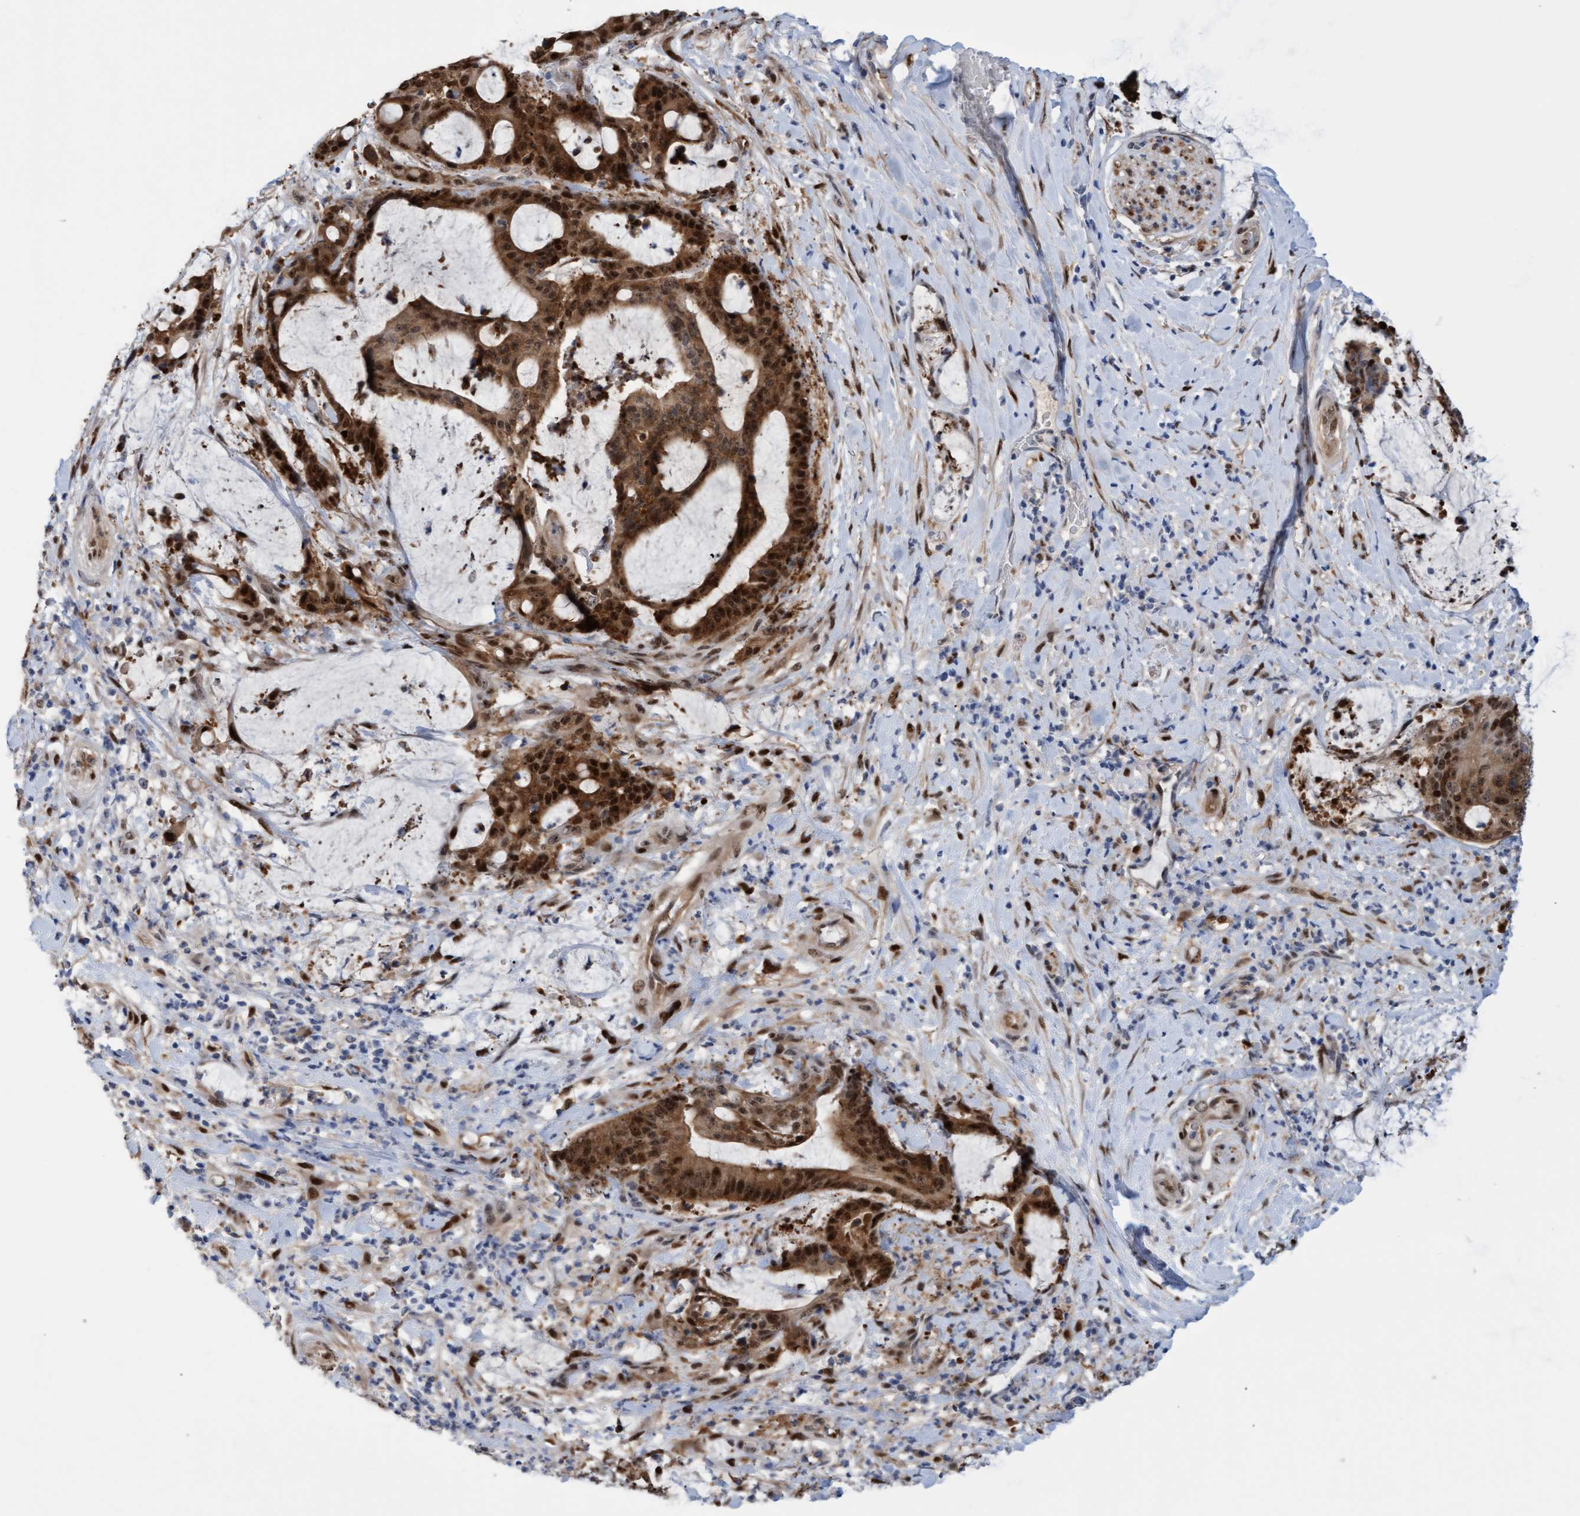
{"staining": {"intensity": "strong", "quantity": ">75%", "location": "cytoplasmic/membranous,nuclear"}, "tissue": "liver cancer", "cell_type": "Tumor cells", "image_type": "cancer", "snomed": [{"axis": "morphology", "description": "Normal tissue, NOS"}, {"axis": "morphology", "description": "Cholangiocarcinoma"}, {"axis": "topography", "description": "Liver"}, {"axis": "topography", "description": "Peripheral nerve tissue"}], "caption": "Immunohistochemistry (IHC) of human liver cholangiocarcinoma shows high levels of strong cytoplasmic/membranous and nuclear staining in approximately >75% of tumor cells.", "gene": "PINX1", "patient": {"sex": "female", "age": 73}}